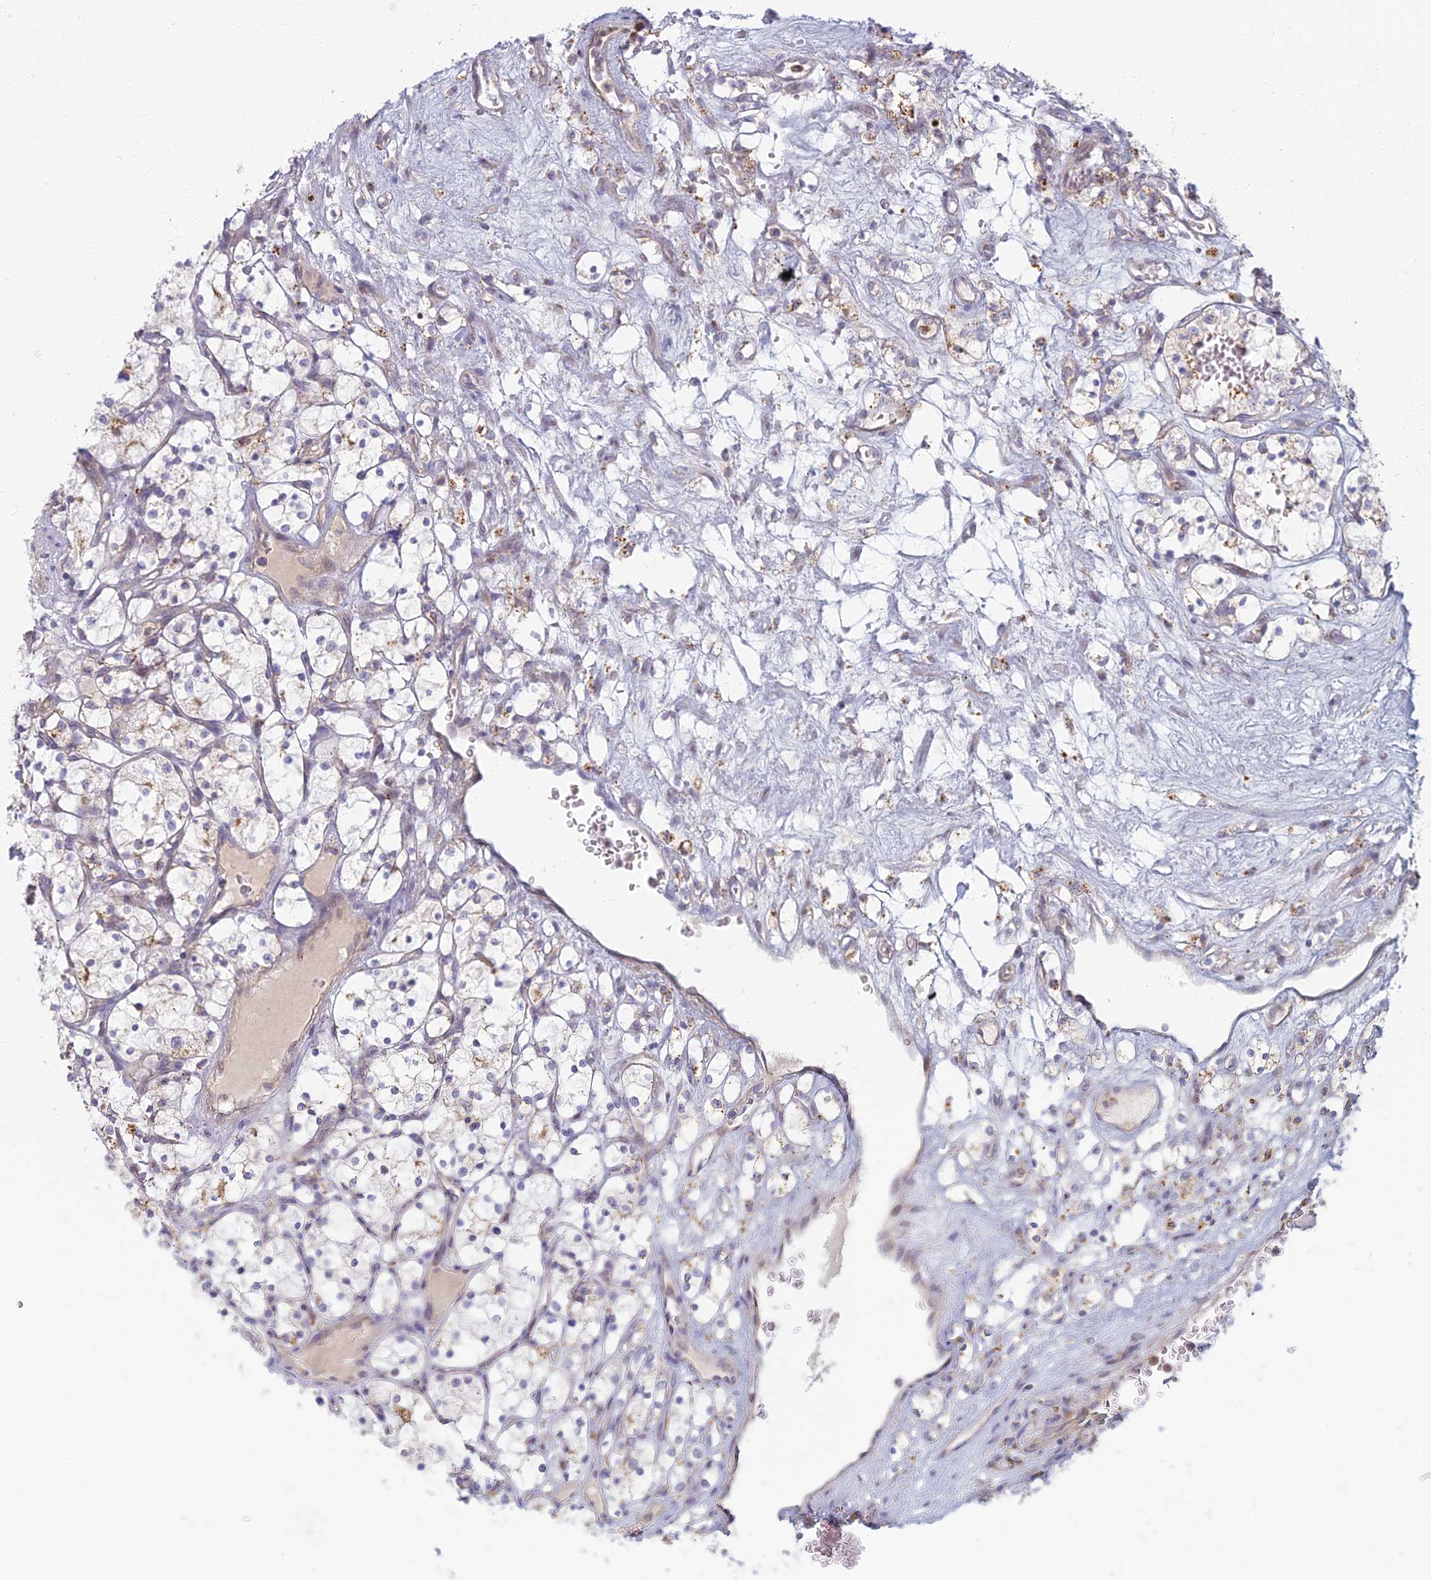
{"staining": {"intensity": "negative", "quantity": "none", "location": "none"}, "tissue": "renal cancer", "cell_type": "Tumor cells", "image_type": "cancer", "snomed": [{"axis": "morphology", "description": "Adenocarcinoma, NOS"}, {"axis": "topography", "description": "Kidney"}], "caption": "This image is of adenocarcinoma (renal) stained with immunohistochemistry (IHC) to label a protein in brown with the nuclei are counter-stained blue. There is no expression in tumor cells.", "gene": "CHMP4B", "patient": {"sex": "female", "age": 69}}